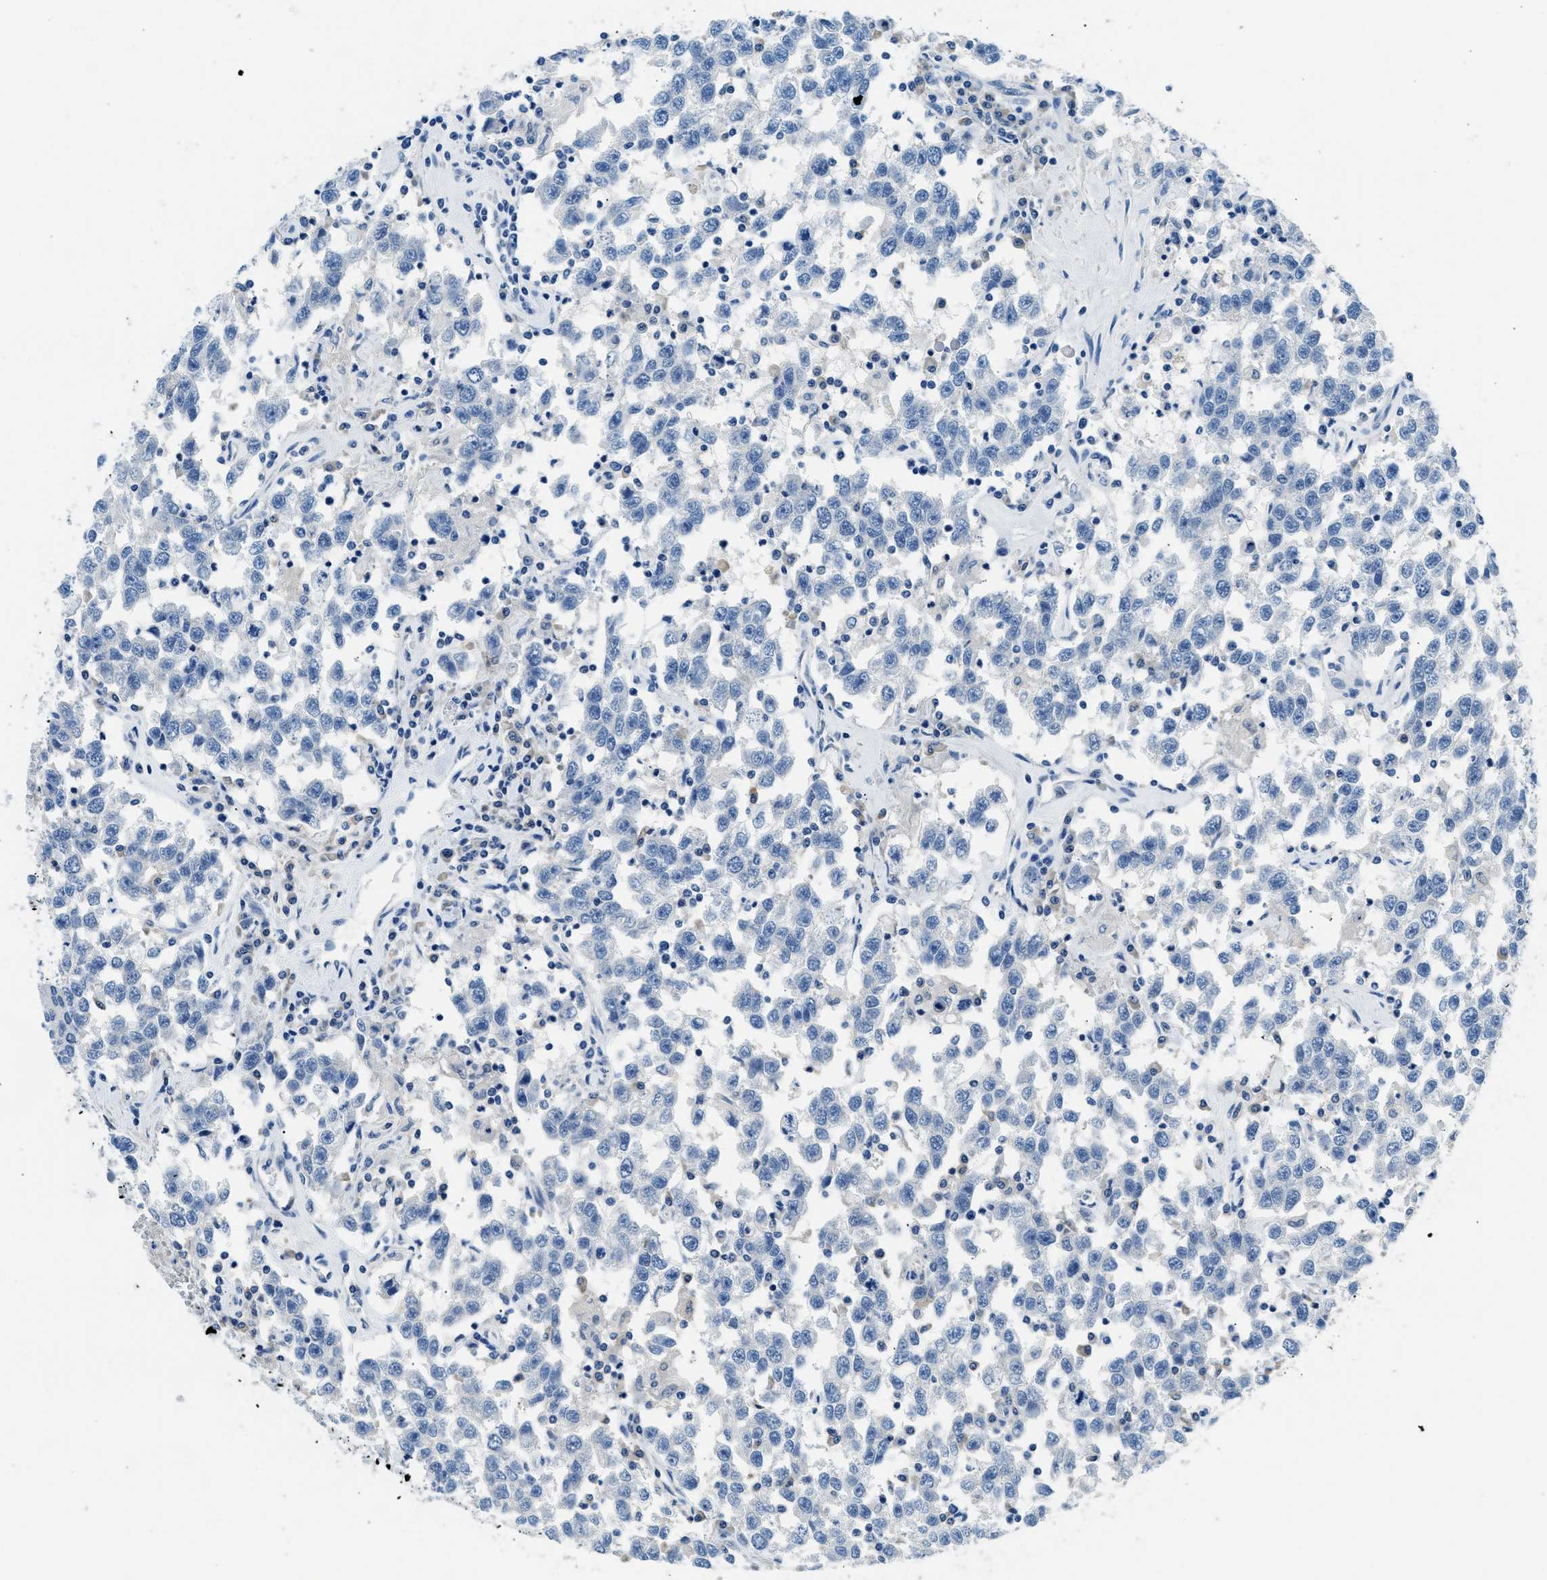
{"staining": {"intensity": "negative", "quantity": "none", "location": "none"}, "tissue": "testis cancer", "cell_type": "Tumor cells", "image_type": "cancer", "snomed": [{"axis": "morphology", "description": "Seminoma, NOS"}, {"axis": "topography", "description": "Testis"}], "caption": "A high-resolution micrograph shows immunohistochemistry staining of seminoma (testis), which exhibits no significant expression in tumor cells.", "gene": "CLDN18", "patient": {"sex": "male", "age": 41}}